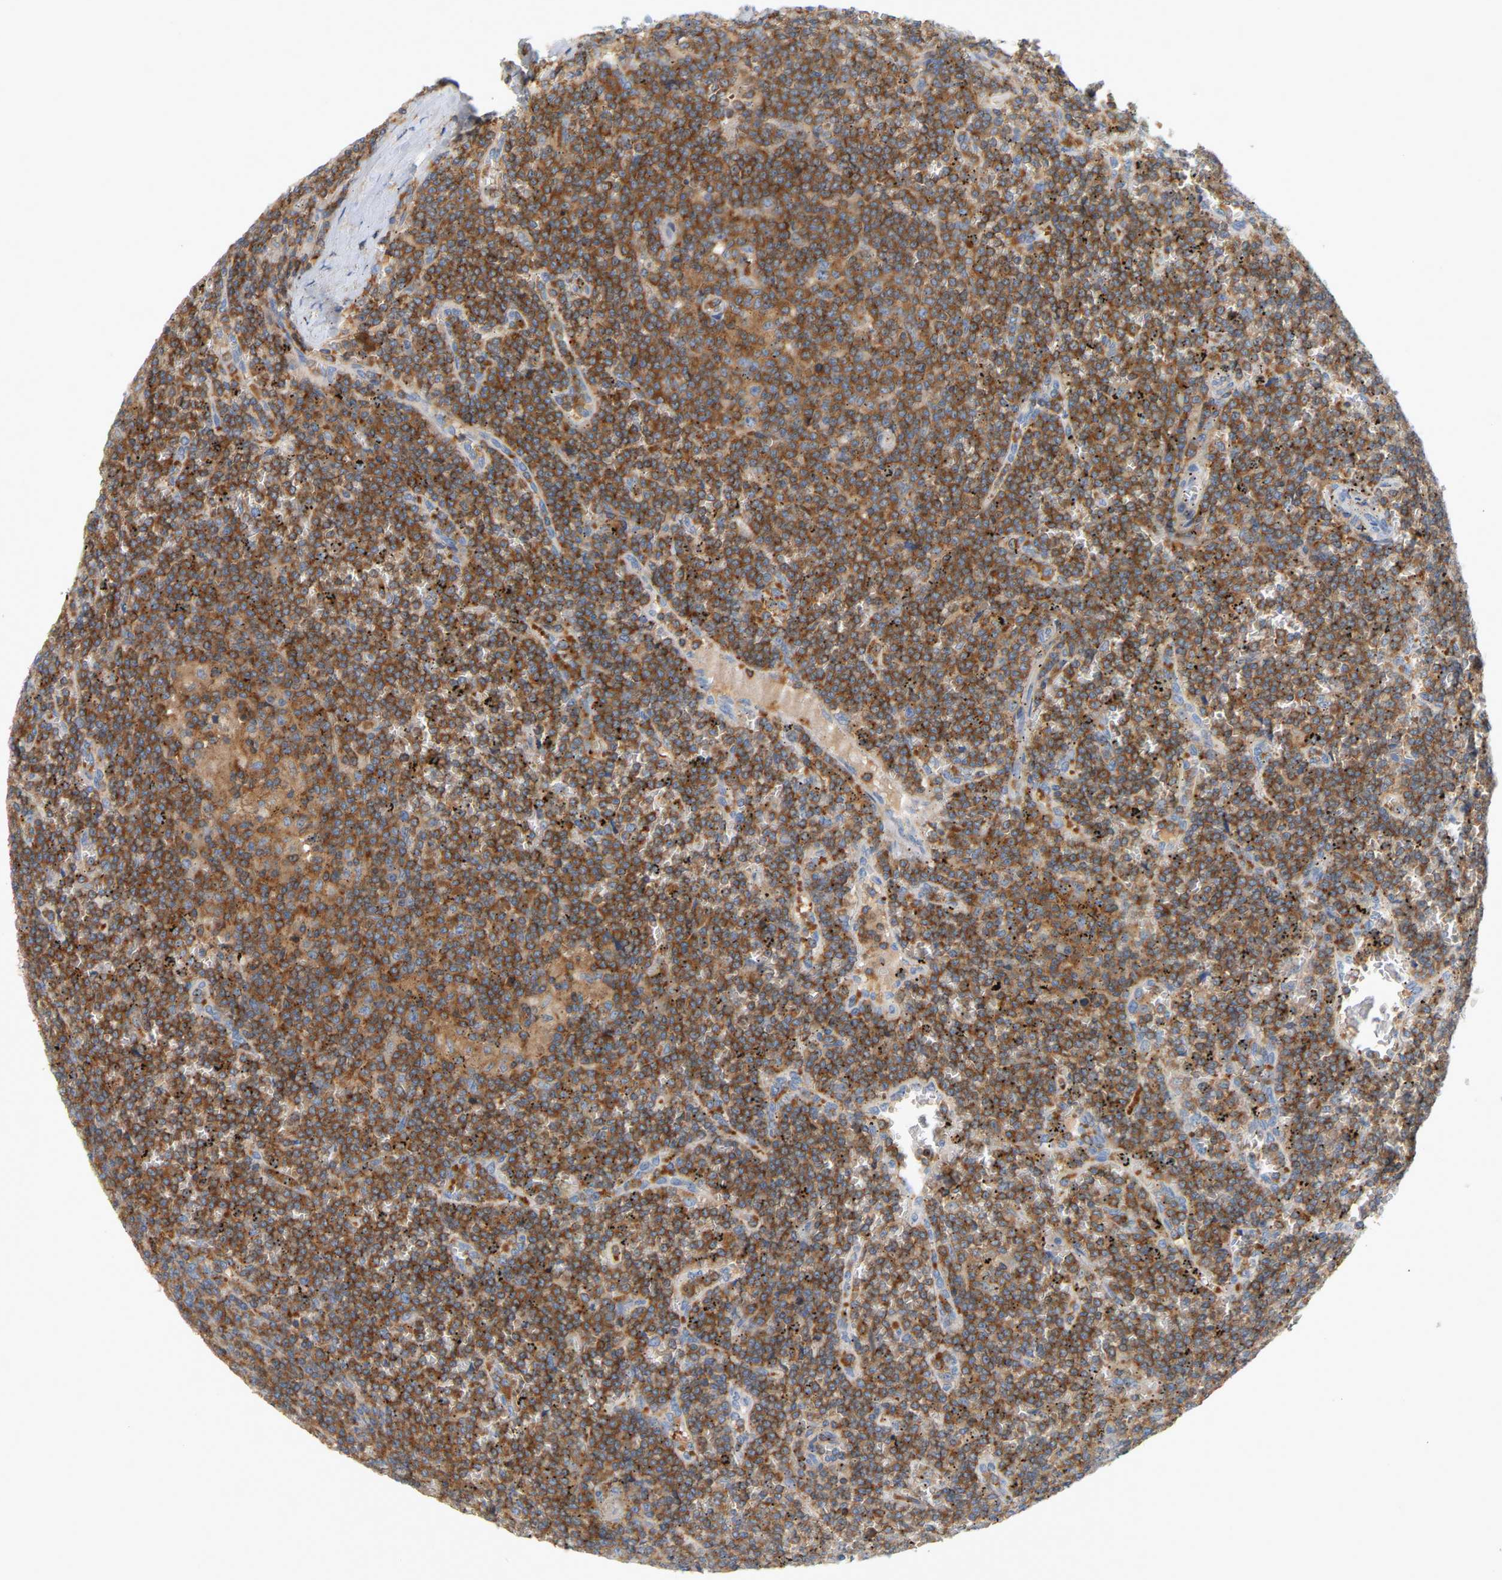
{"staining": {"intensity": "strong", "quantity": ">75%", "location": "cytoplasmic/membranous"}, "tissue": "lymphoma", "cell_type": "Tumor cells", "image_type": "cancer", "snomed": [{"axis": "morphology", "description": "Malignant lymphoma, non-Hodgkin's type, Low grade"}, {"axis": "topography", "description": "Spleen"}], "caption": "Lymphoma stained for a protein displays strong cytoplasmic/membranous positivity in tumor cells.", "gene": "AKAP13", "patient": {"sex": "female", "age": 19}}